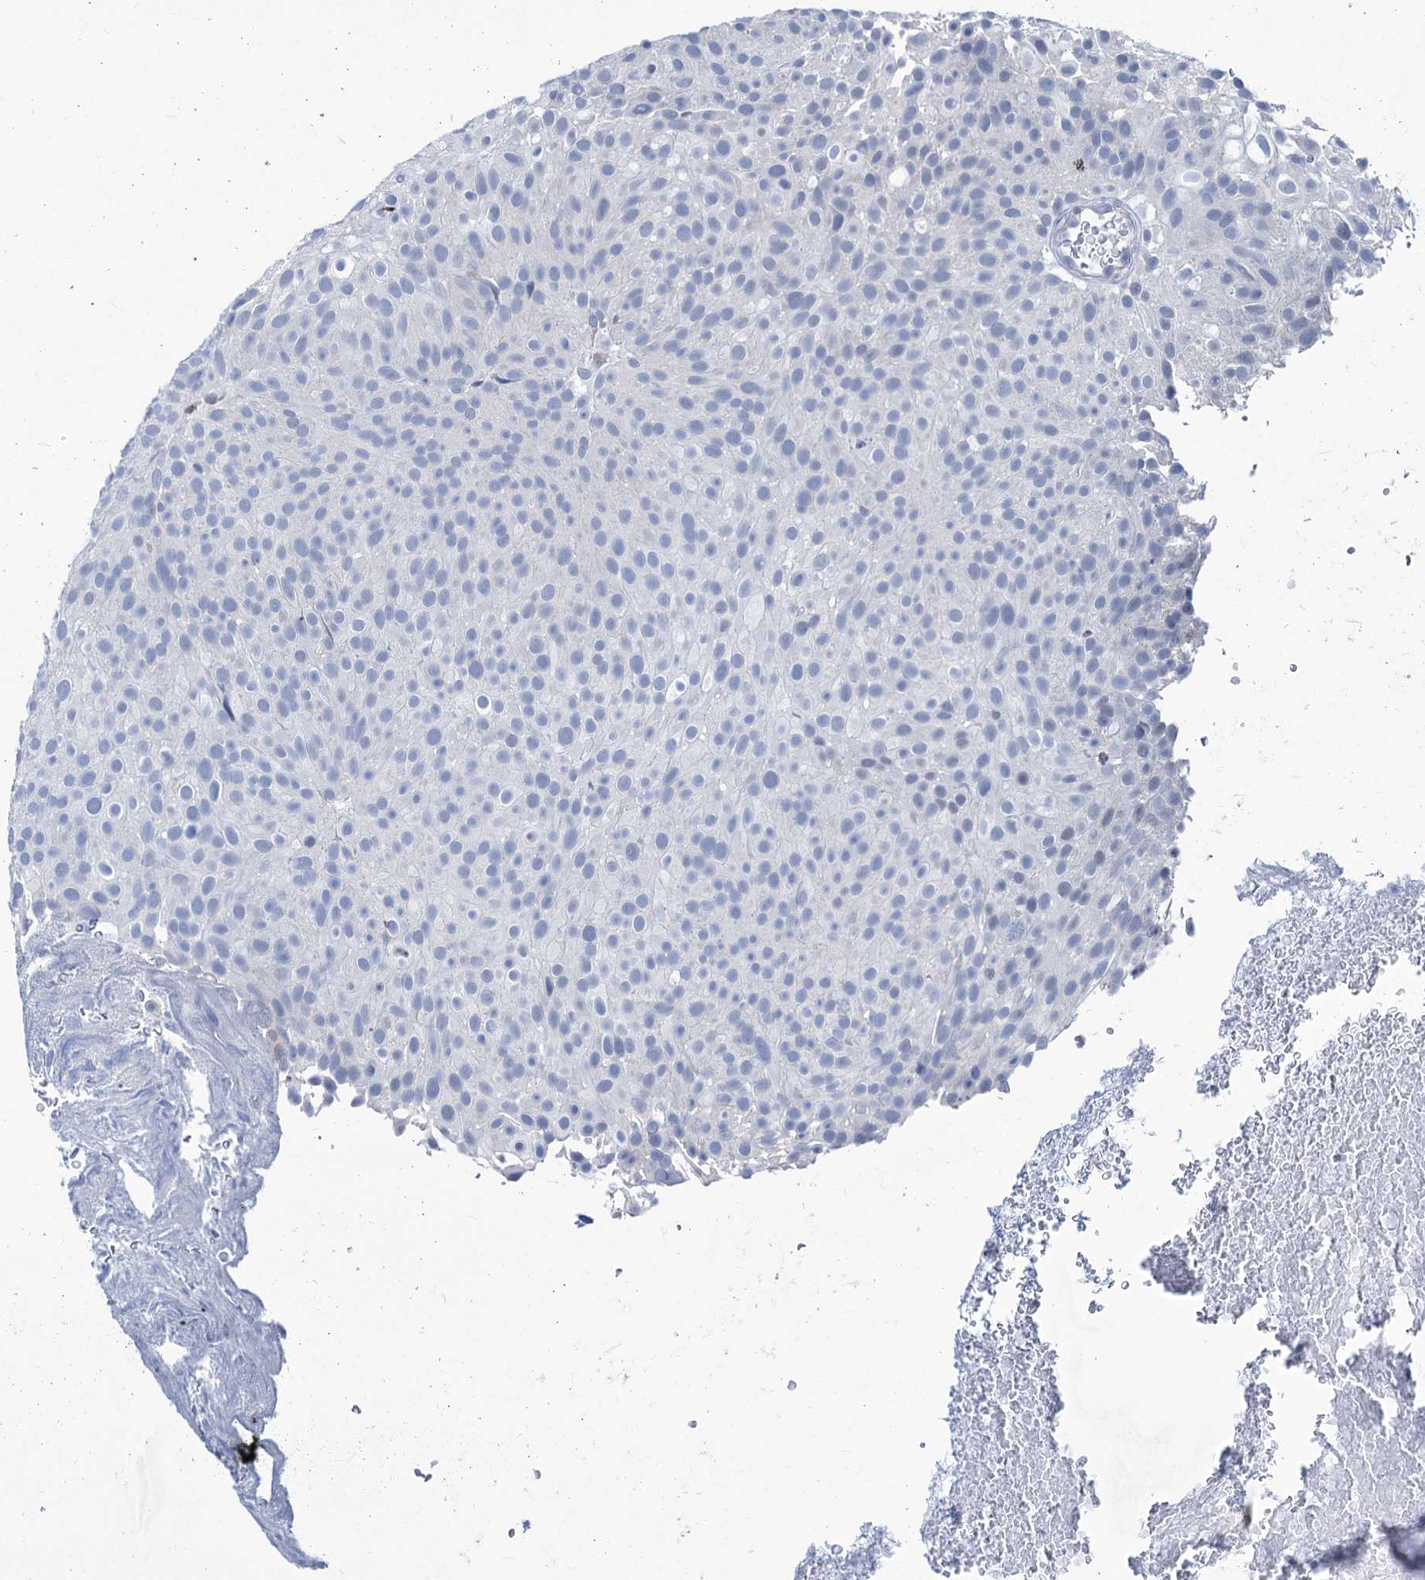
{"staining": {"intensity": "negative", "quantity": "none", "location": "none"}, "tissue": "urothelial cancer", "cell_type": "Tumor cells", "image_type": "cancer", "snomed": [{"axis": "morphology", "description": "Urothelial carcinoma, Low grade"}, {"axis": "topography", "description": "Urinary bladder"}], "caption": "Immunohistochemical staining of low-grade urothelial carcinoma demonstrates no significant expression in tumor cells. (DAB (3,3'-diaminobenzidine) immunohistochemistry (IHC), high magnification).", "gene": "NEU3", "patient": {"sex": "male", "age": 78}}